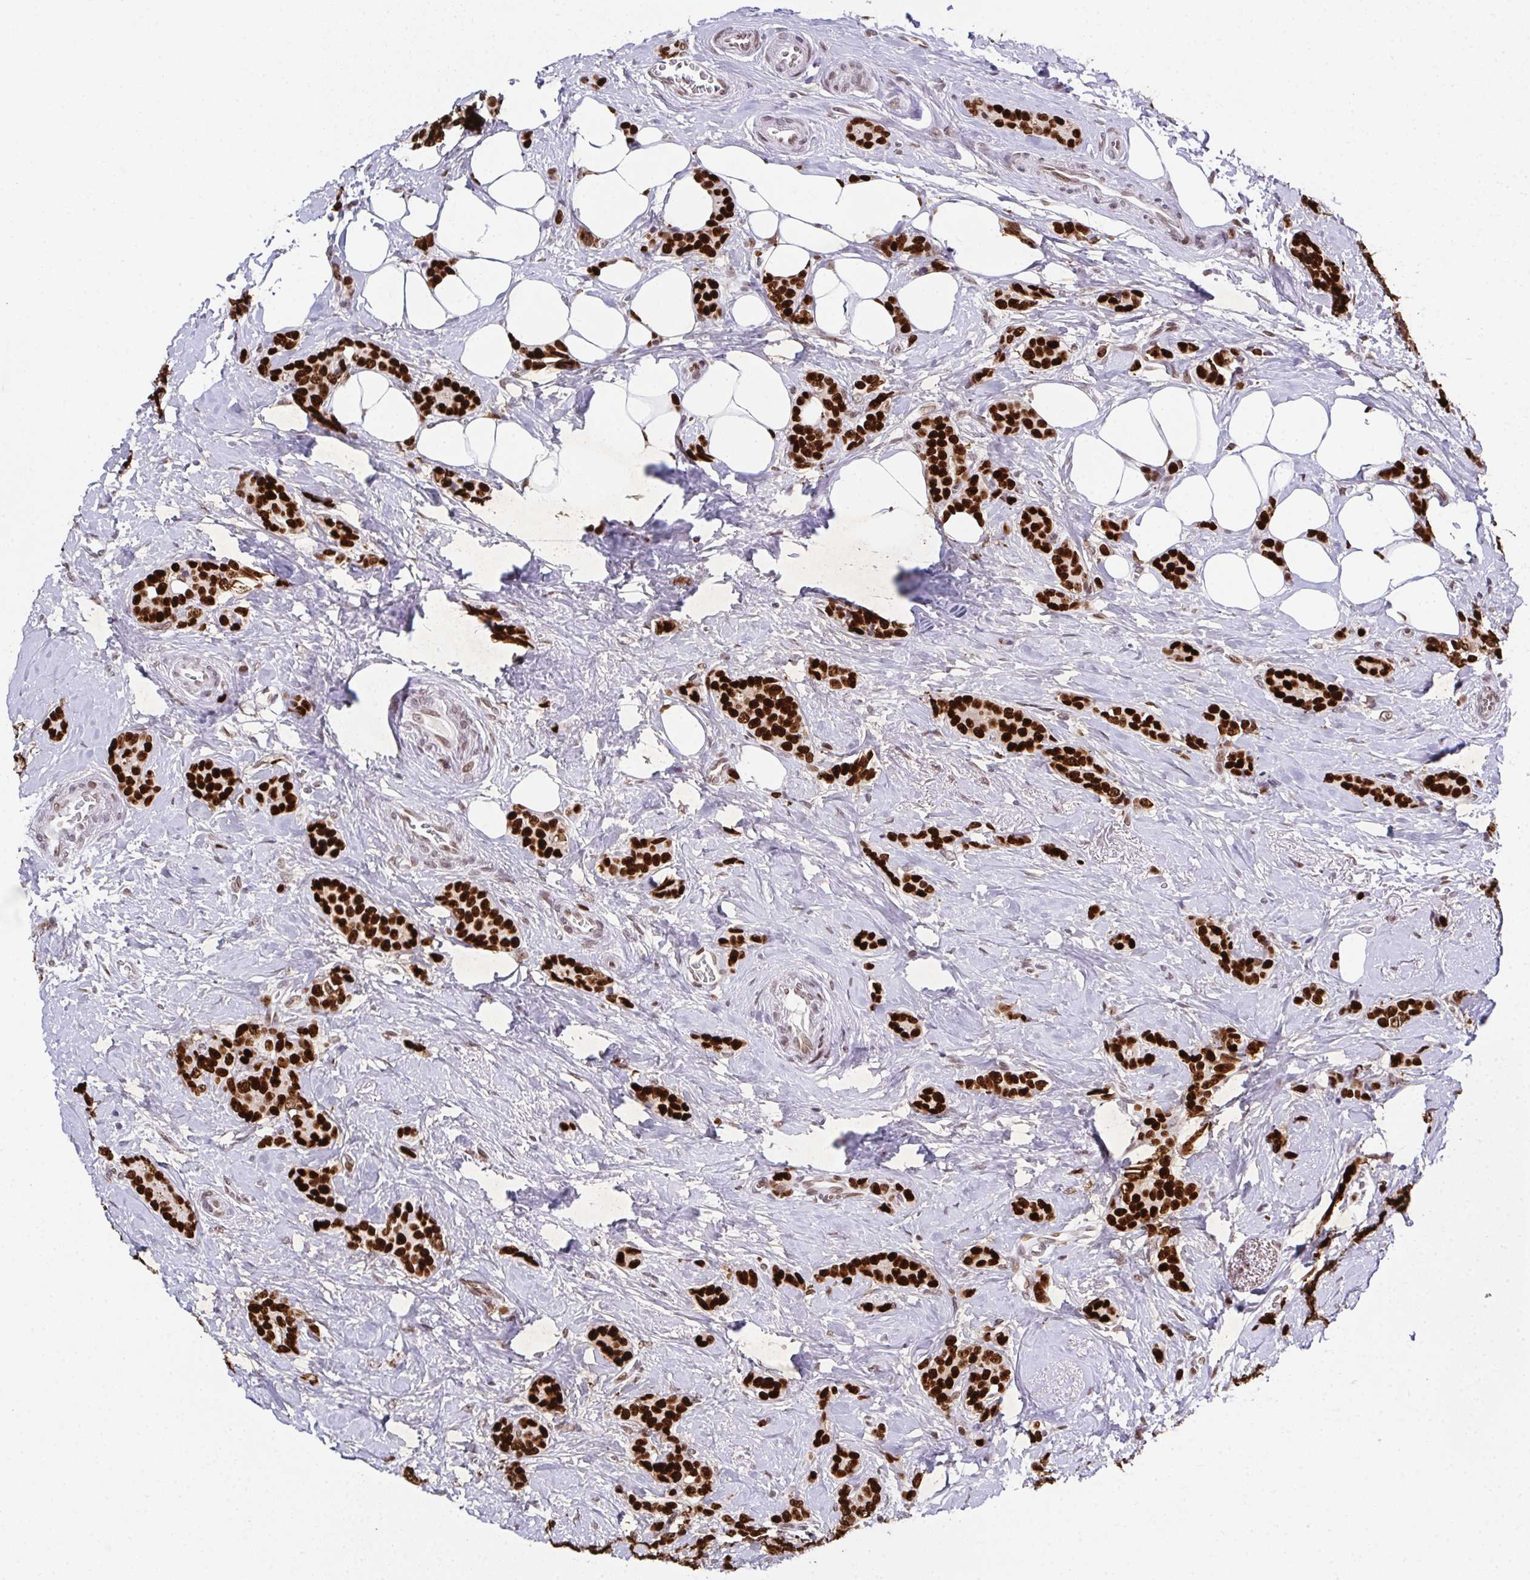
{"staining": {"intensity": "strong", "quantity": ">75%", "location": "nuclear"}, "tissue": "breast cancer", "cell_type": "Tumor cells", "image_type": "cancer", "snomed": [{"axis": "morphology", "description": "Normal tissue, NOS"}, {"axis": "morphology", "description": "Duct carcinoma"}, {"axis": "topography", "description": "Breast"}], "caption": "Brown immunohistochemical staining in human breast cancer (intraductal carcinoma) shows strong nuclear positivity in about >75% of tumor cells.", "gene": "RB1", "patient": {"sex": "female", "age": 77}}